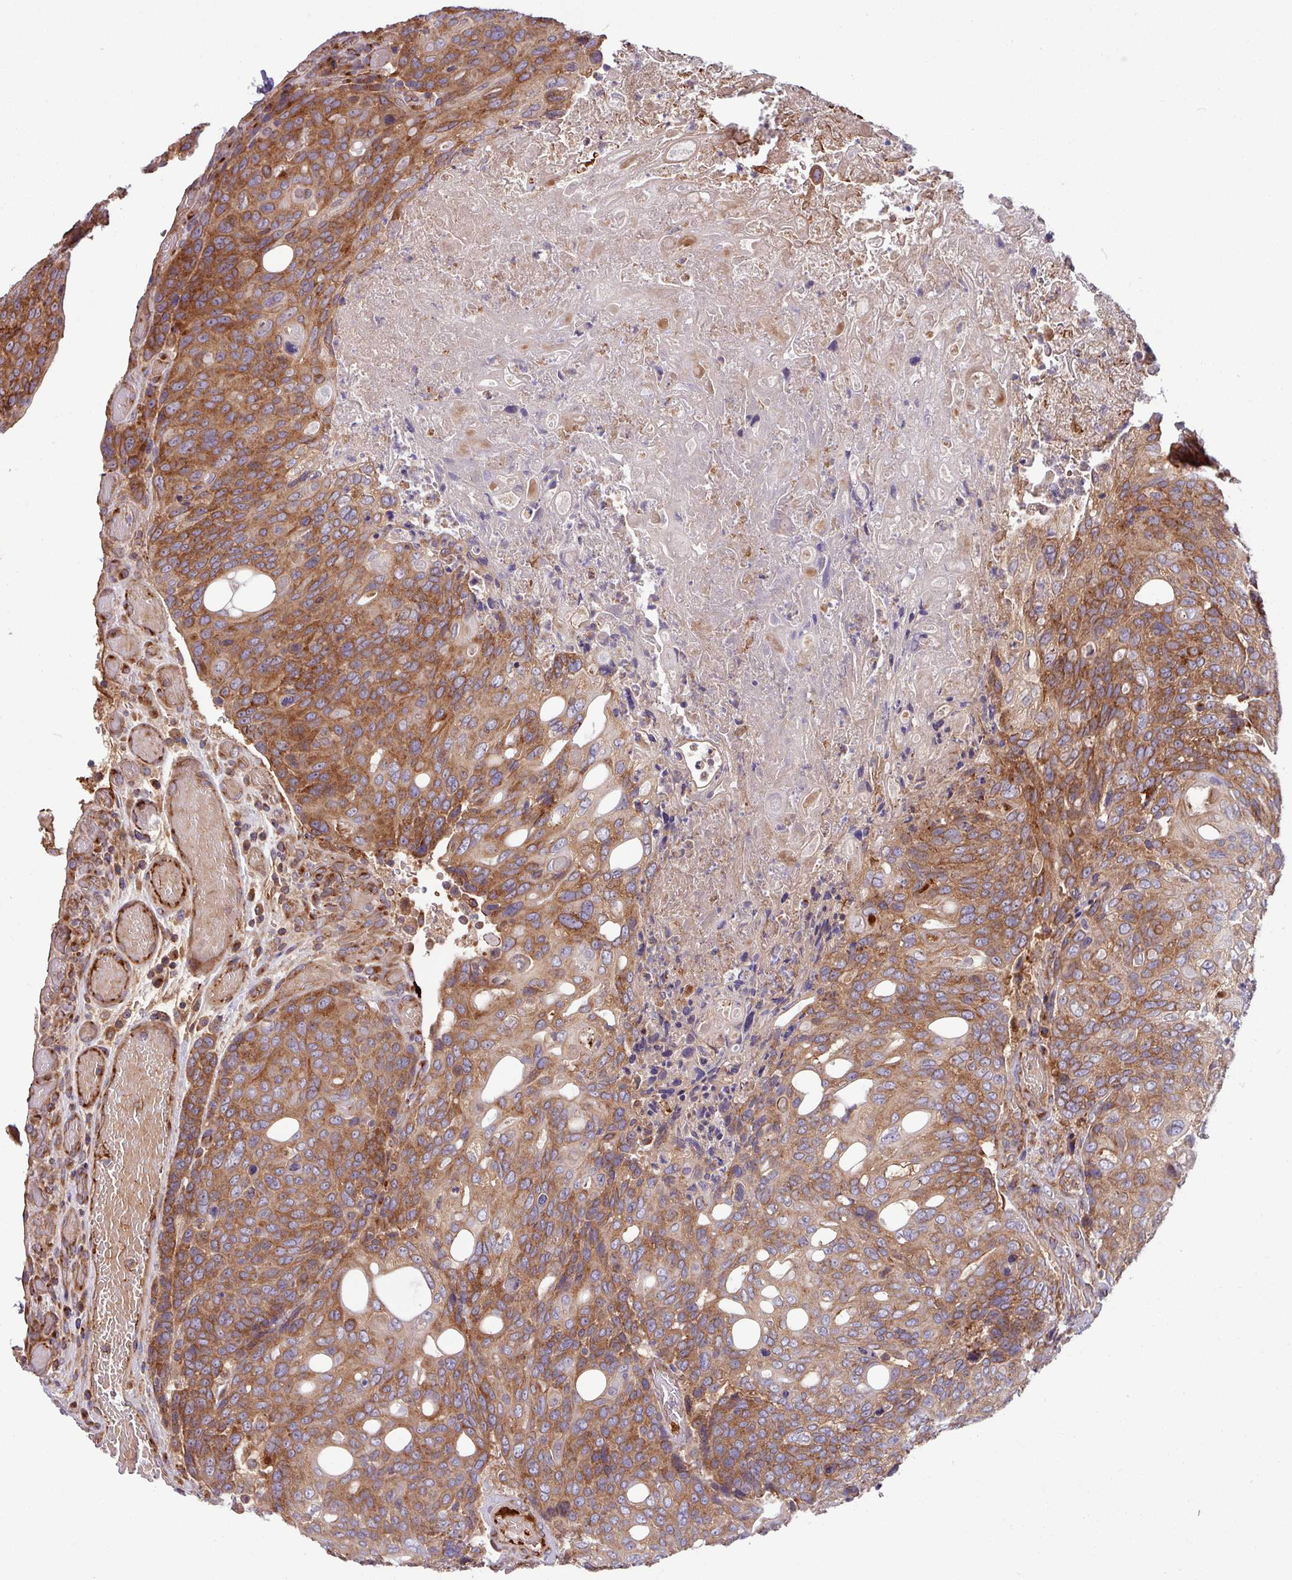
{"staining": {"intensity": "strong", "quantity": ">75%", "location": "cytoplasmic/membranous"}, "tissue": "urothelial cancer", "cell_type": "Tumor cells", "image_type": "cancer", "snomed": [{"axis": "morphology", "description": "Urothelial carcinoma, High grade"}, {"axis": "topography", "description": "Urinary bladder"}], "caption": "The micrograph displays staining of high-grade urothelial carcinoma, revealing strong cytoplasmic/membranous protein expression (brown color) within tumor cells. (DAB (3,3'-diaminobenzidine) IHC with brightfield microscopy, high magnification).", "gene": "LSM12", "patient": {"sex": "female", "age": 70}}